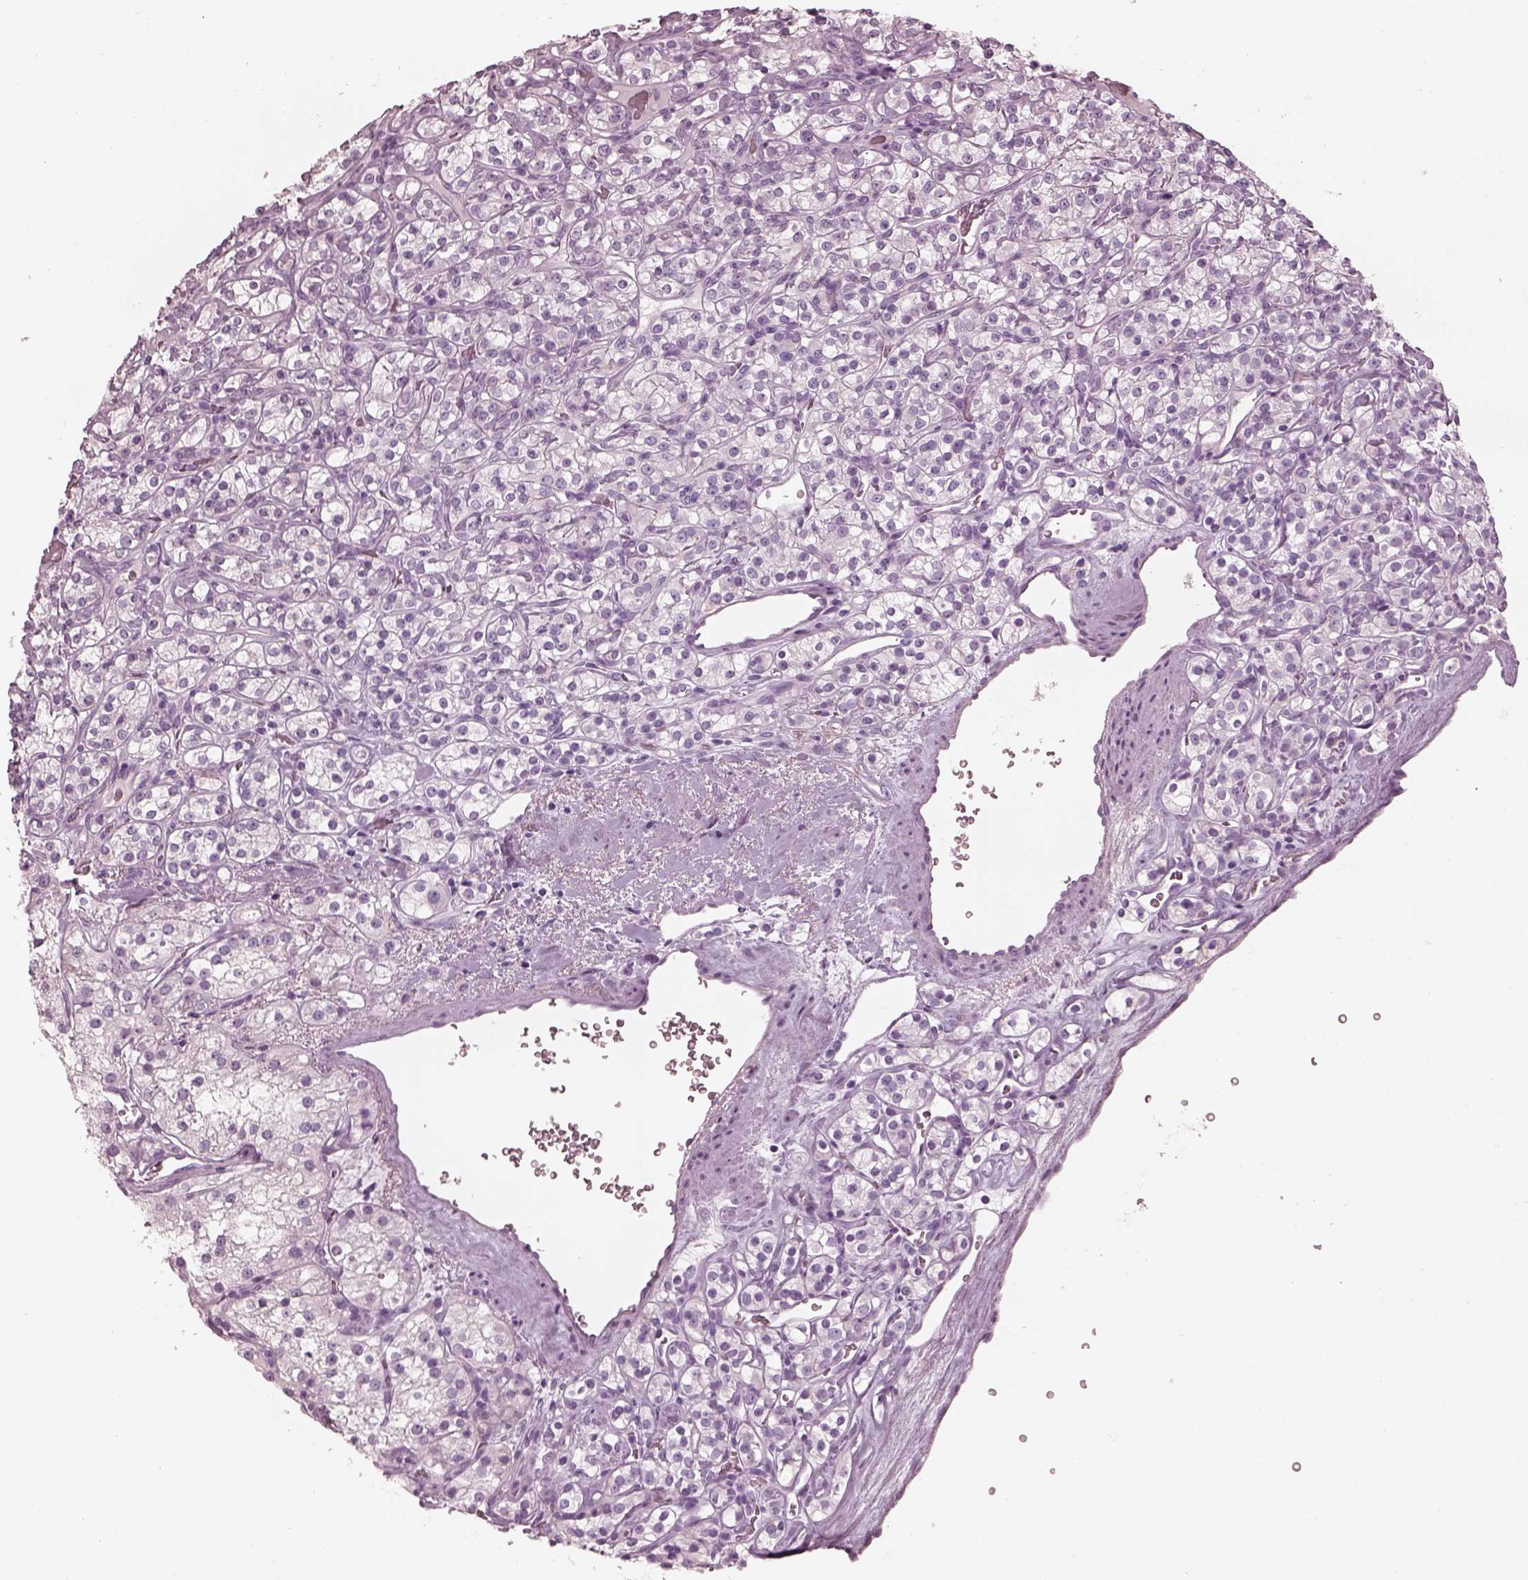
{"staining": {"intensity": "negative", "quantity": "none", "location": "none"}, "tissue": "renal cancer", "cell_type": "Tumor cells", "image_type": "cancer", "snomed": [{"axis": "morphology", "description": "Adenocarcinoma, NOS"}, {"axis": "topography", "description": "Kidney"}], "caption": "Tumor cells are negative for protein expression in human renal cancer.", "gene": "FABP9", "patient": {"sex": "male", "age": 77}}